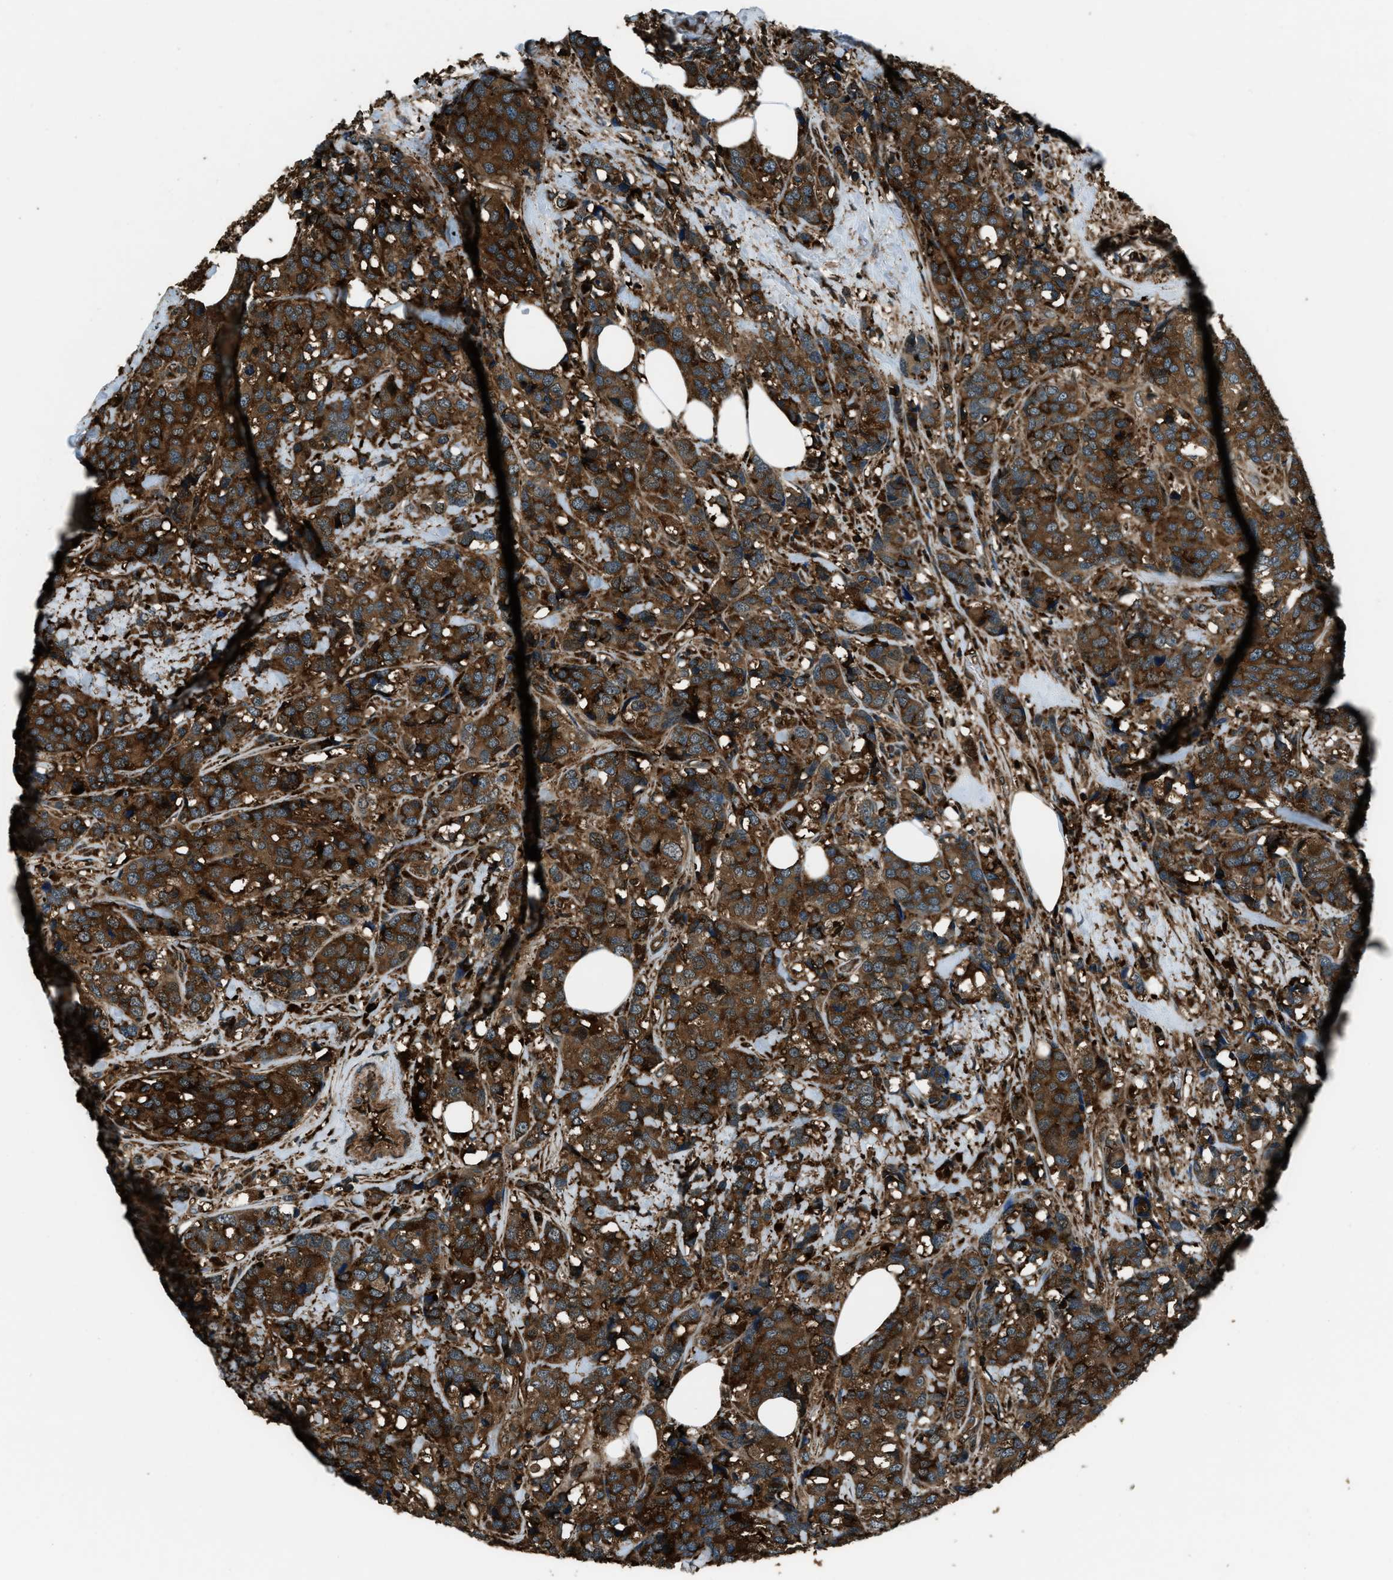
{"staining": {"intensity": "strong", "quantity": ">75%", "location": "cytoplasmic/membranous"}, "tissue": "breast cancer", "cell_type": "Tumor cells", "image_type": "cancer", "snomed": [{"axis": "morphology", "description": "Lobular carcinoma"}, {"axis": "topography", "description": "Breast"}], "caption": "Breast cancer stained for a protein demonstrates strong cytoplasmic/membranous positivity in tumor cells. (Brightfield microscopy of DAB IHC at high magnification).", "gene": "SNX30", "patient": {"sex": "female", "age": 59}}